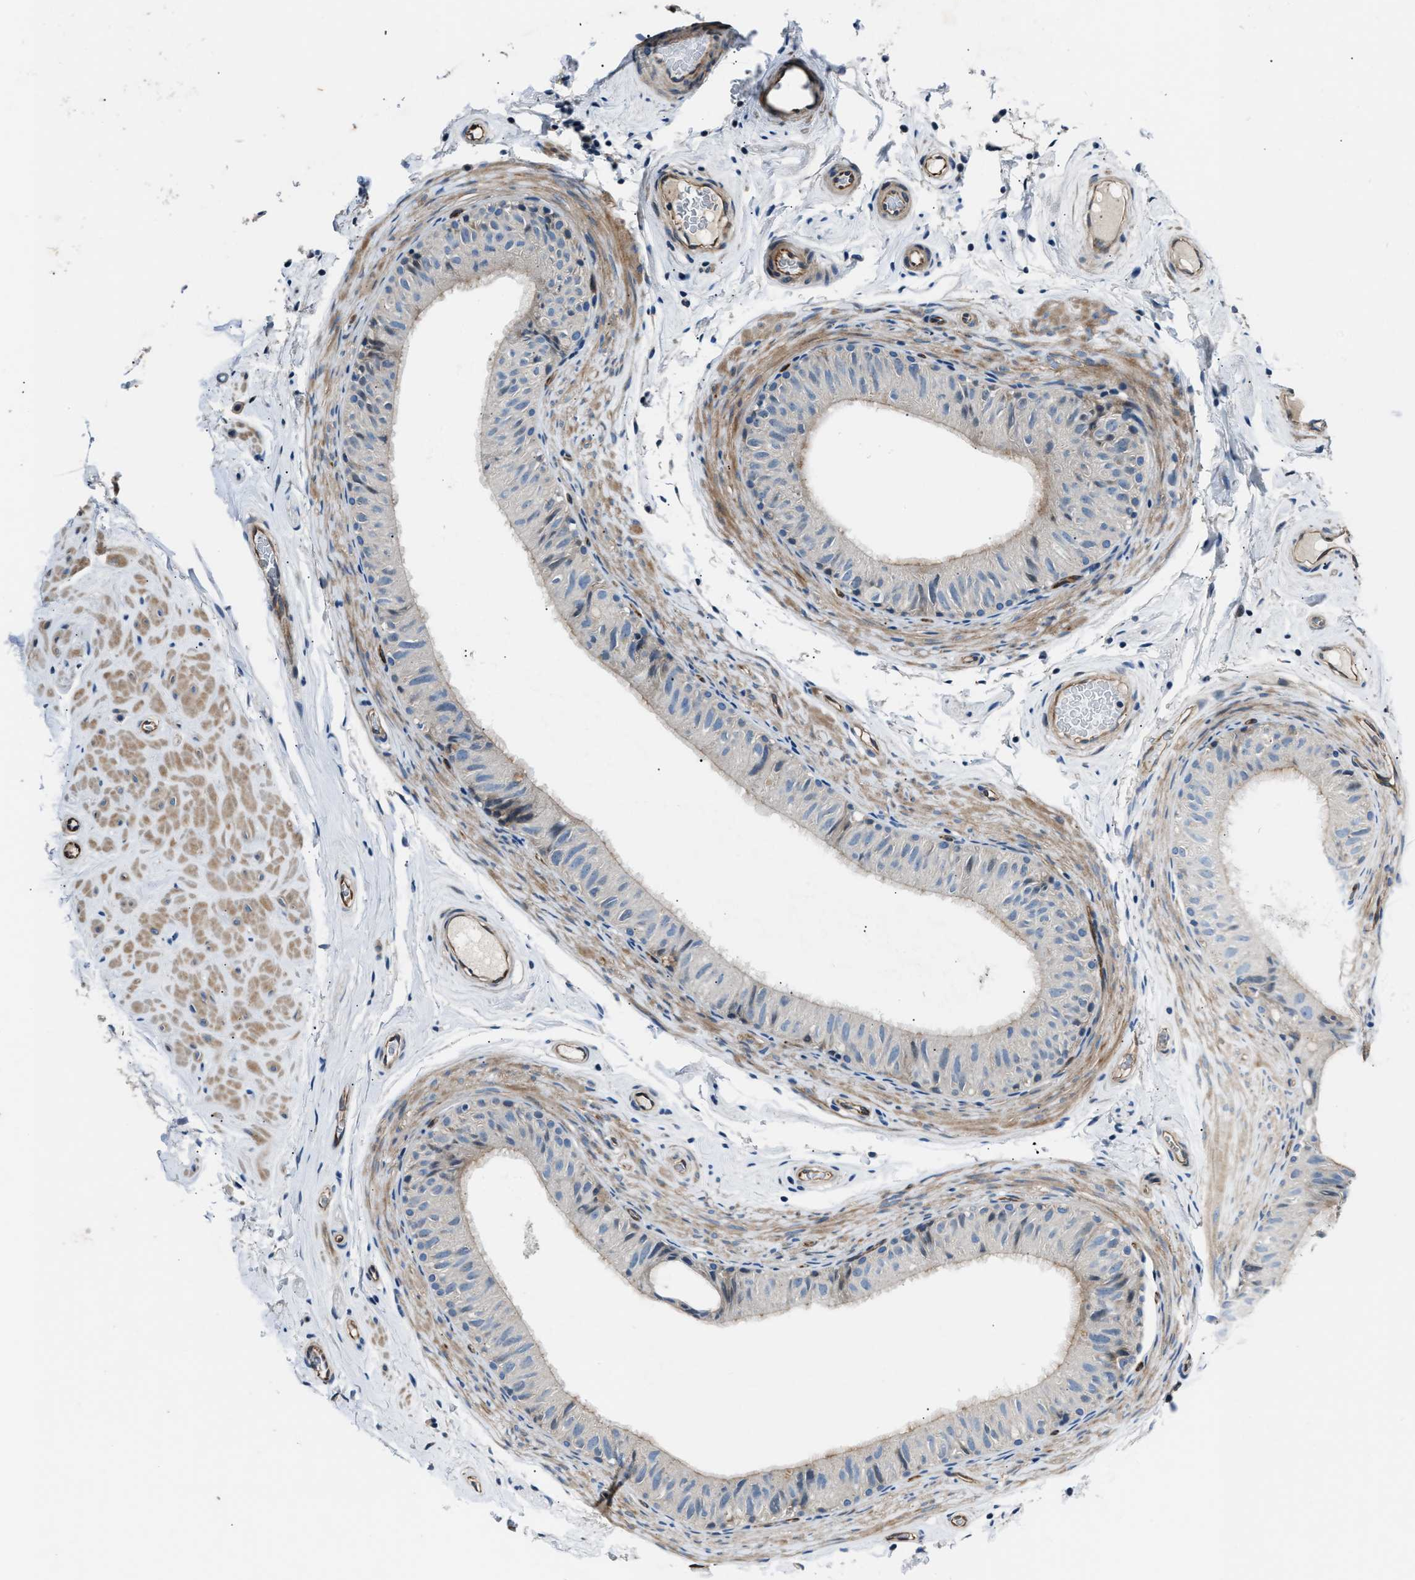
{"staining": {"intensity": "negative", "quantity": "none", "location": "none"}, "tissue": "epididymis", "cell_type": "Glandular cells", "image_type": "normal", "snomed": [{"axis": "morphology", "description": "Normal tissue, NOS"}, {"axis": "topography", "description": "Epididymis"}], "caption": "Epididymis was stained to show a protein in brown. There is no significant expression in glandular cells.", "gene": "MPDZ", "patient": {"sex": "male", "age": 34}}